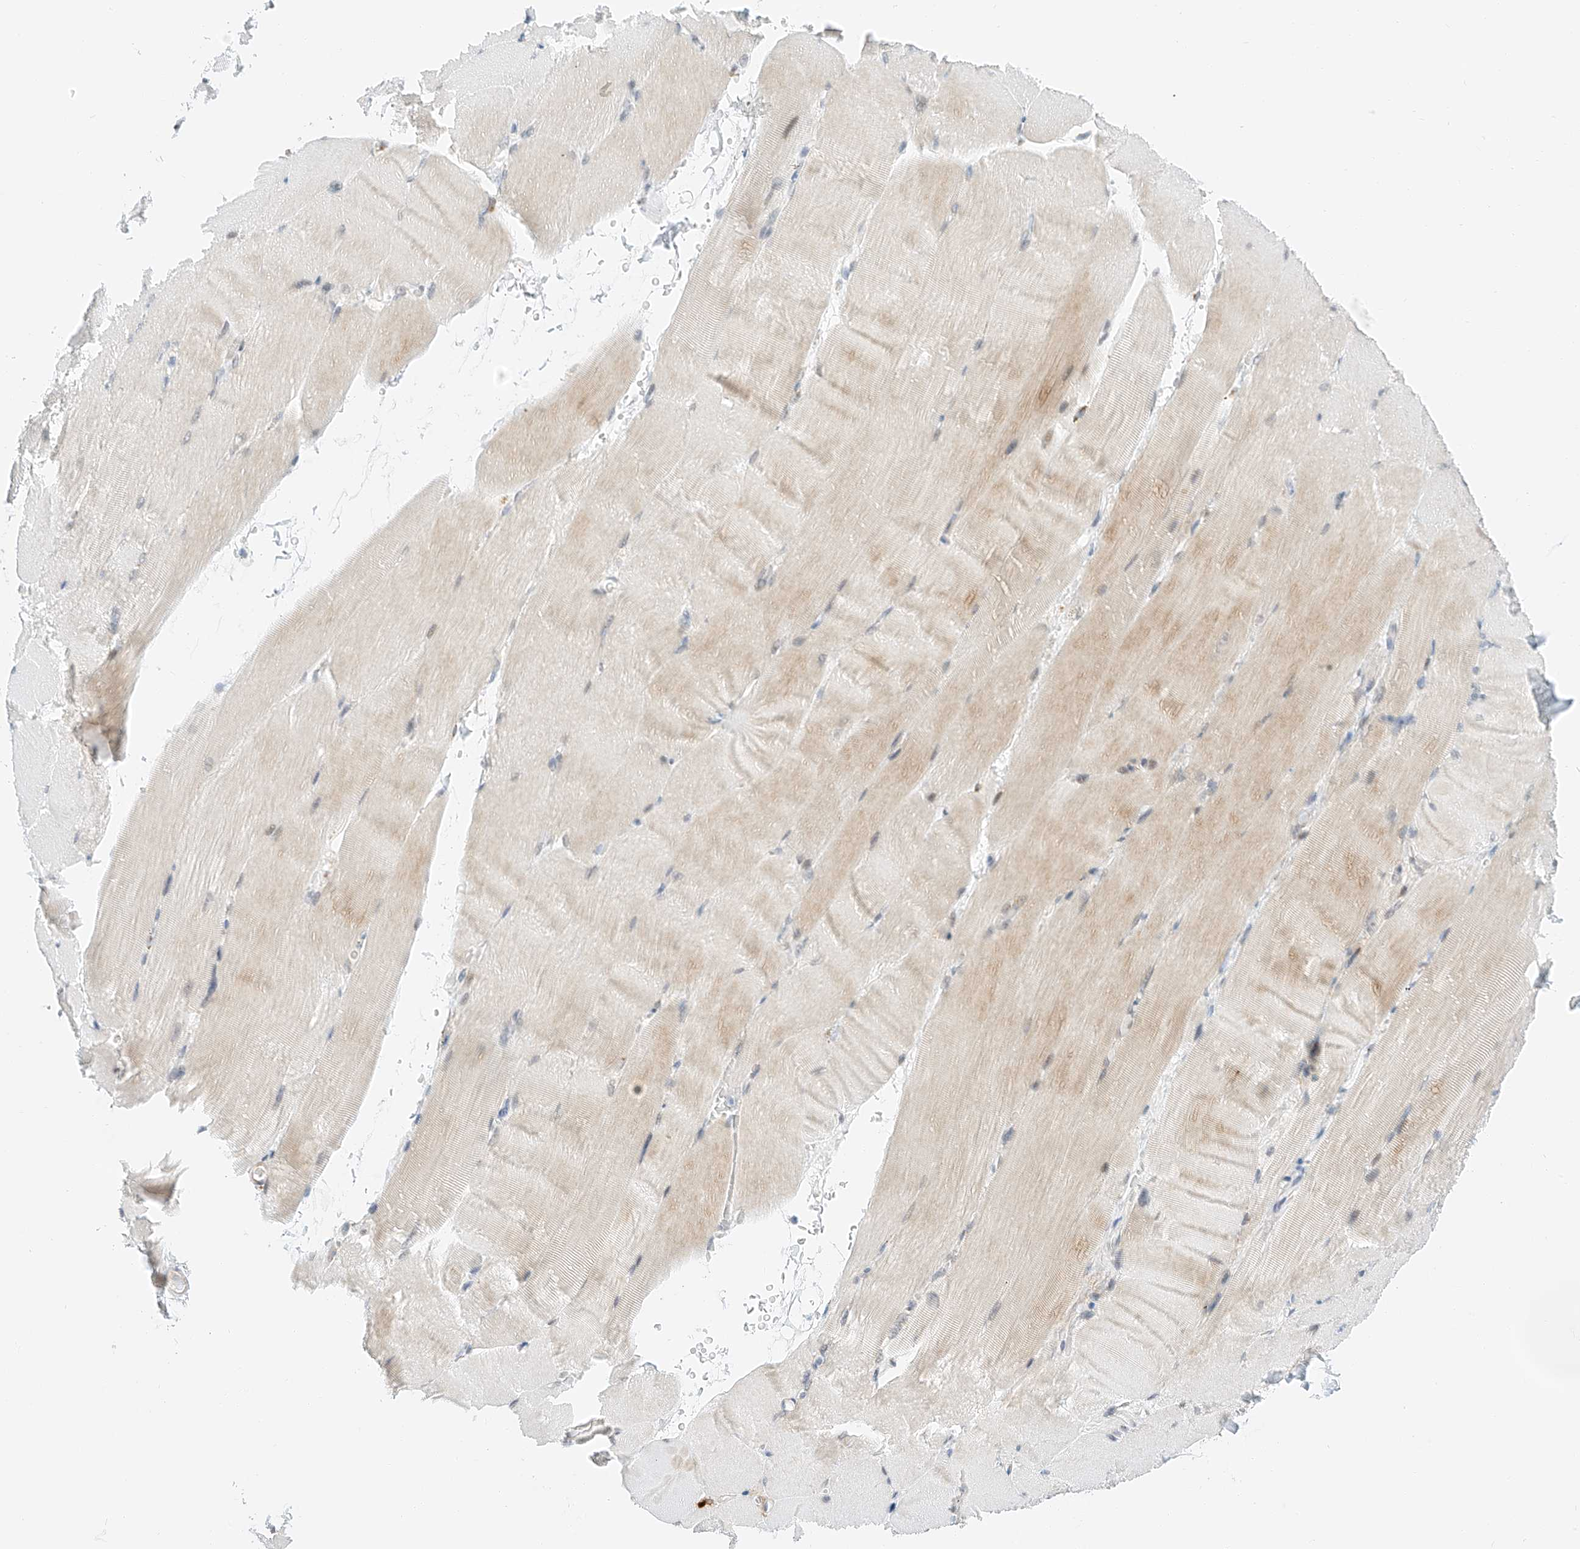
{"staining": {"intensity": "negative", "quantity": "none", "location": "none"}, "tissue": "skeletal muscle", "cell_type": "Myocytes", "image_type": "normal", "snomed": [{"axis": "morphology", "description": "Normal tissue, NOS"}, {"axis": "topography", "description": "Skeletal muscle"}, {"axis": "topography", "description": "Parathyroid gland"}], "caption": "Immunohistochemistry of unremarkable human skeletal muscle demonstrates no staining in myocytes. (DAB IHC, high magnification).", "gene": "CARMIL1", "patient": {"sex": "female", "age": 37}}